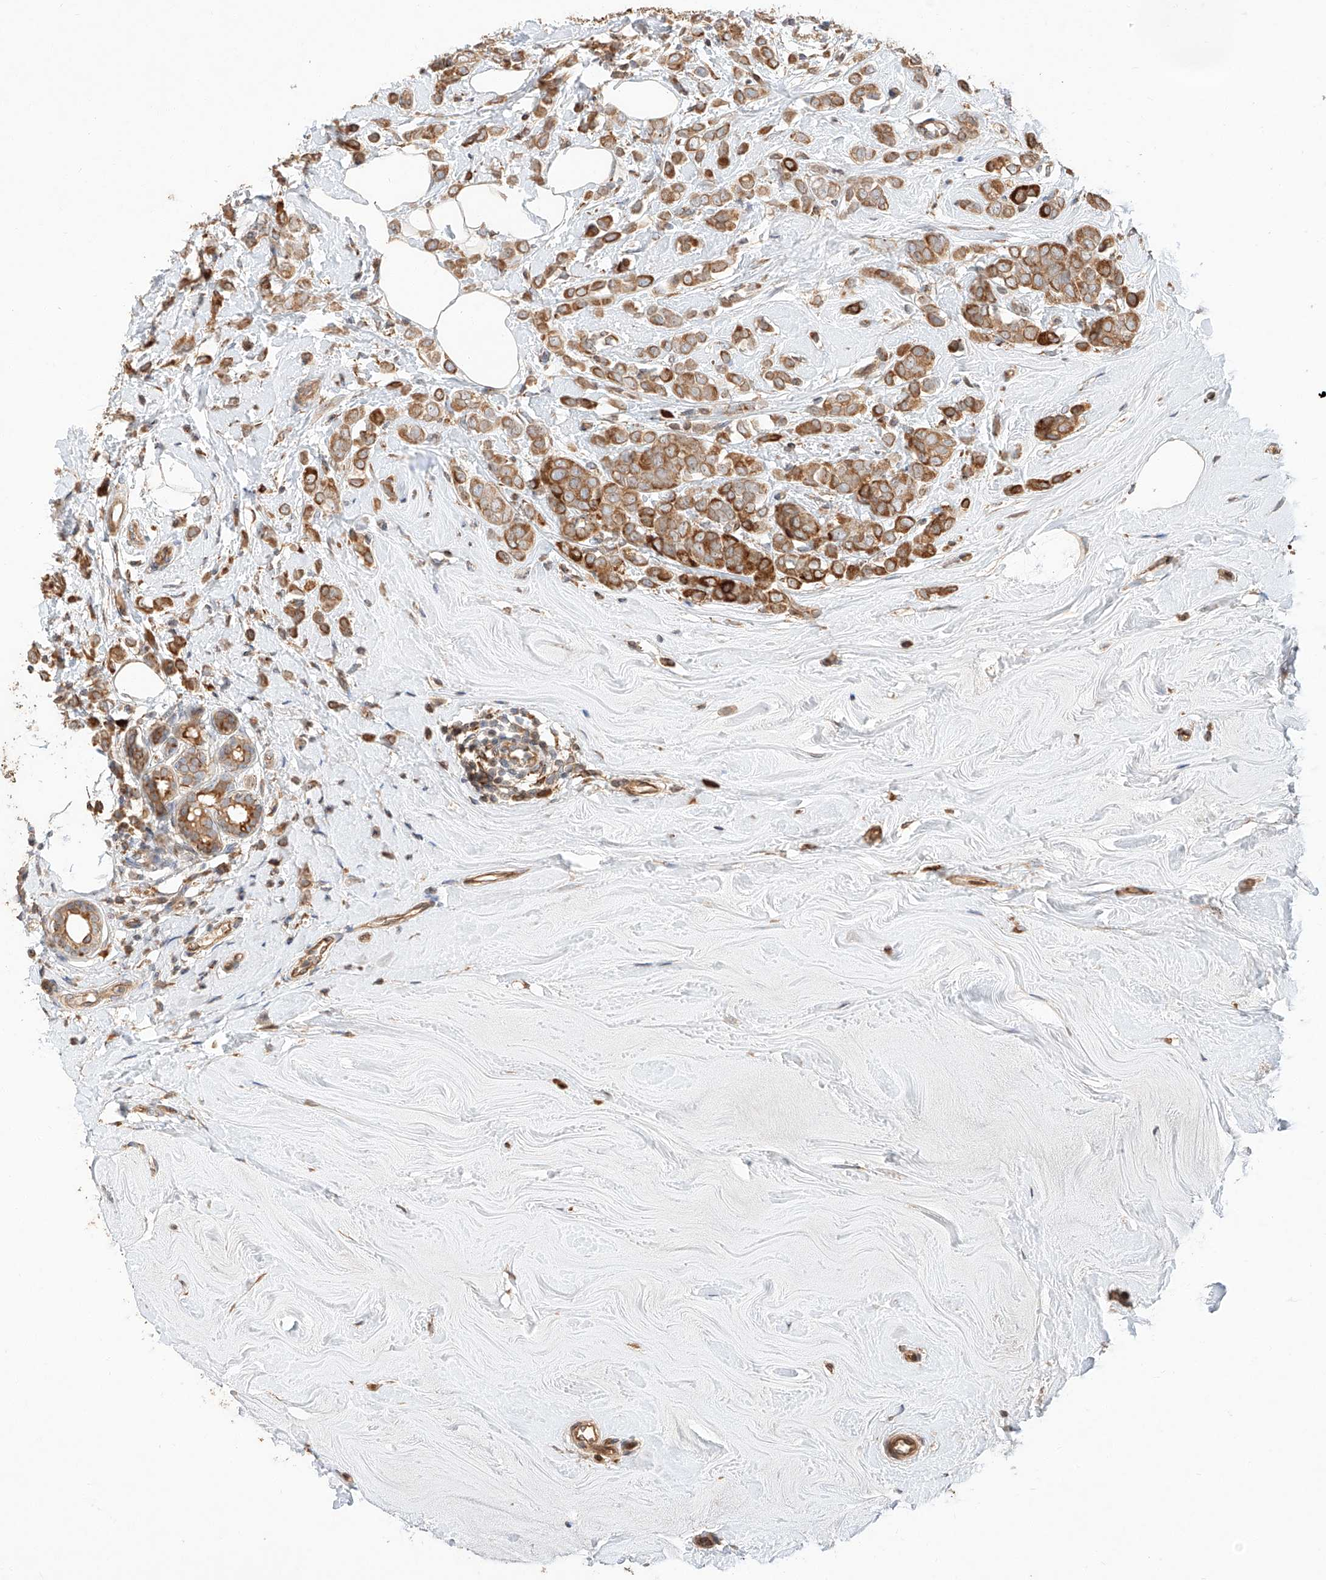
{"staining": {"intensity": "moderate", "quantity": ">75%", "location": "cytoplasmic/membranous"}, "tissue": "breast cancer", "cell_type": "Tumor cells", "image_type": "cancer", "snomed": [{"axis": "morphology", "description": "Lobular carcinoma"}, {"axis": "topography", "description": "Breast"}], "caption": "Breast lobular carcinoma stained with a brown dye exhibits moderate cytoplasmic/membranous positive positivity in about >75% of tumor cells.", "gene": "ZNF84", "patient": {"sex": "female", "age": 47}}